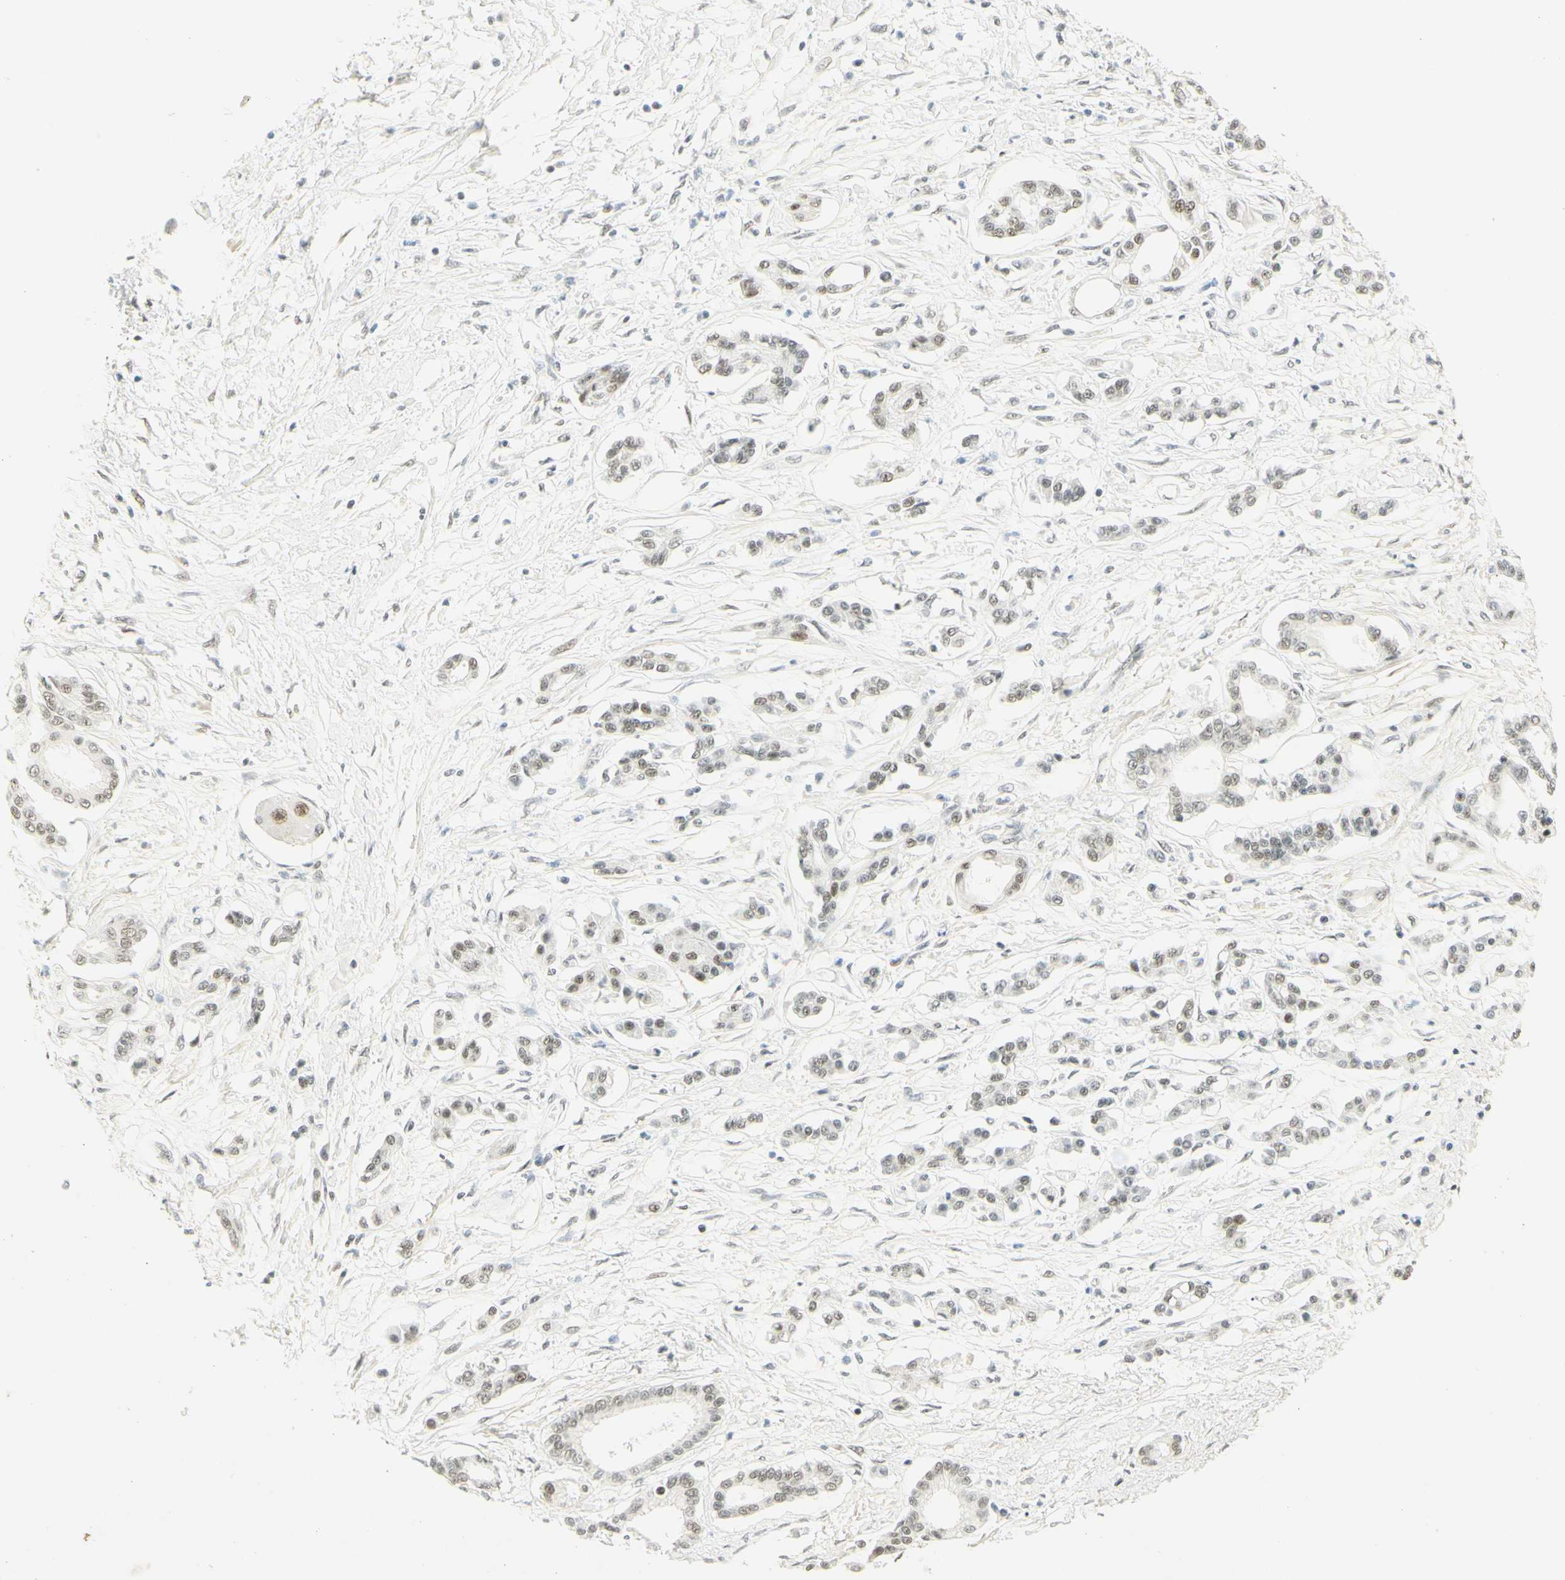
{"staining": {"intensity": "weak", "quantity": ">75%", "location": "nuclear"}, "tissue": "pancreatic cancer", "cell_type": "Tumor cells", "image_type": "cancer", "snomed": [{"axis": "morphology", "description": "Adenocarcinoma, NOS"}, {"axis": "topography", "description": "Pancreas"}], "caption": "Pancreatic adenocarcinoma stained with DAB IHC displays low levels of weak nuclear expression in approximately >75% of tumor cells.", "gene": "PMS2", "patient": {"sex": "male", "age": 56}}